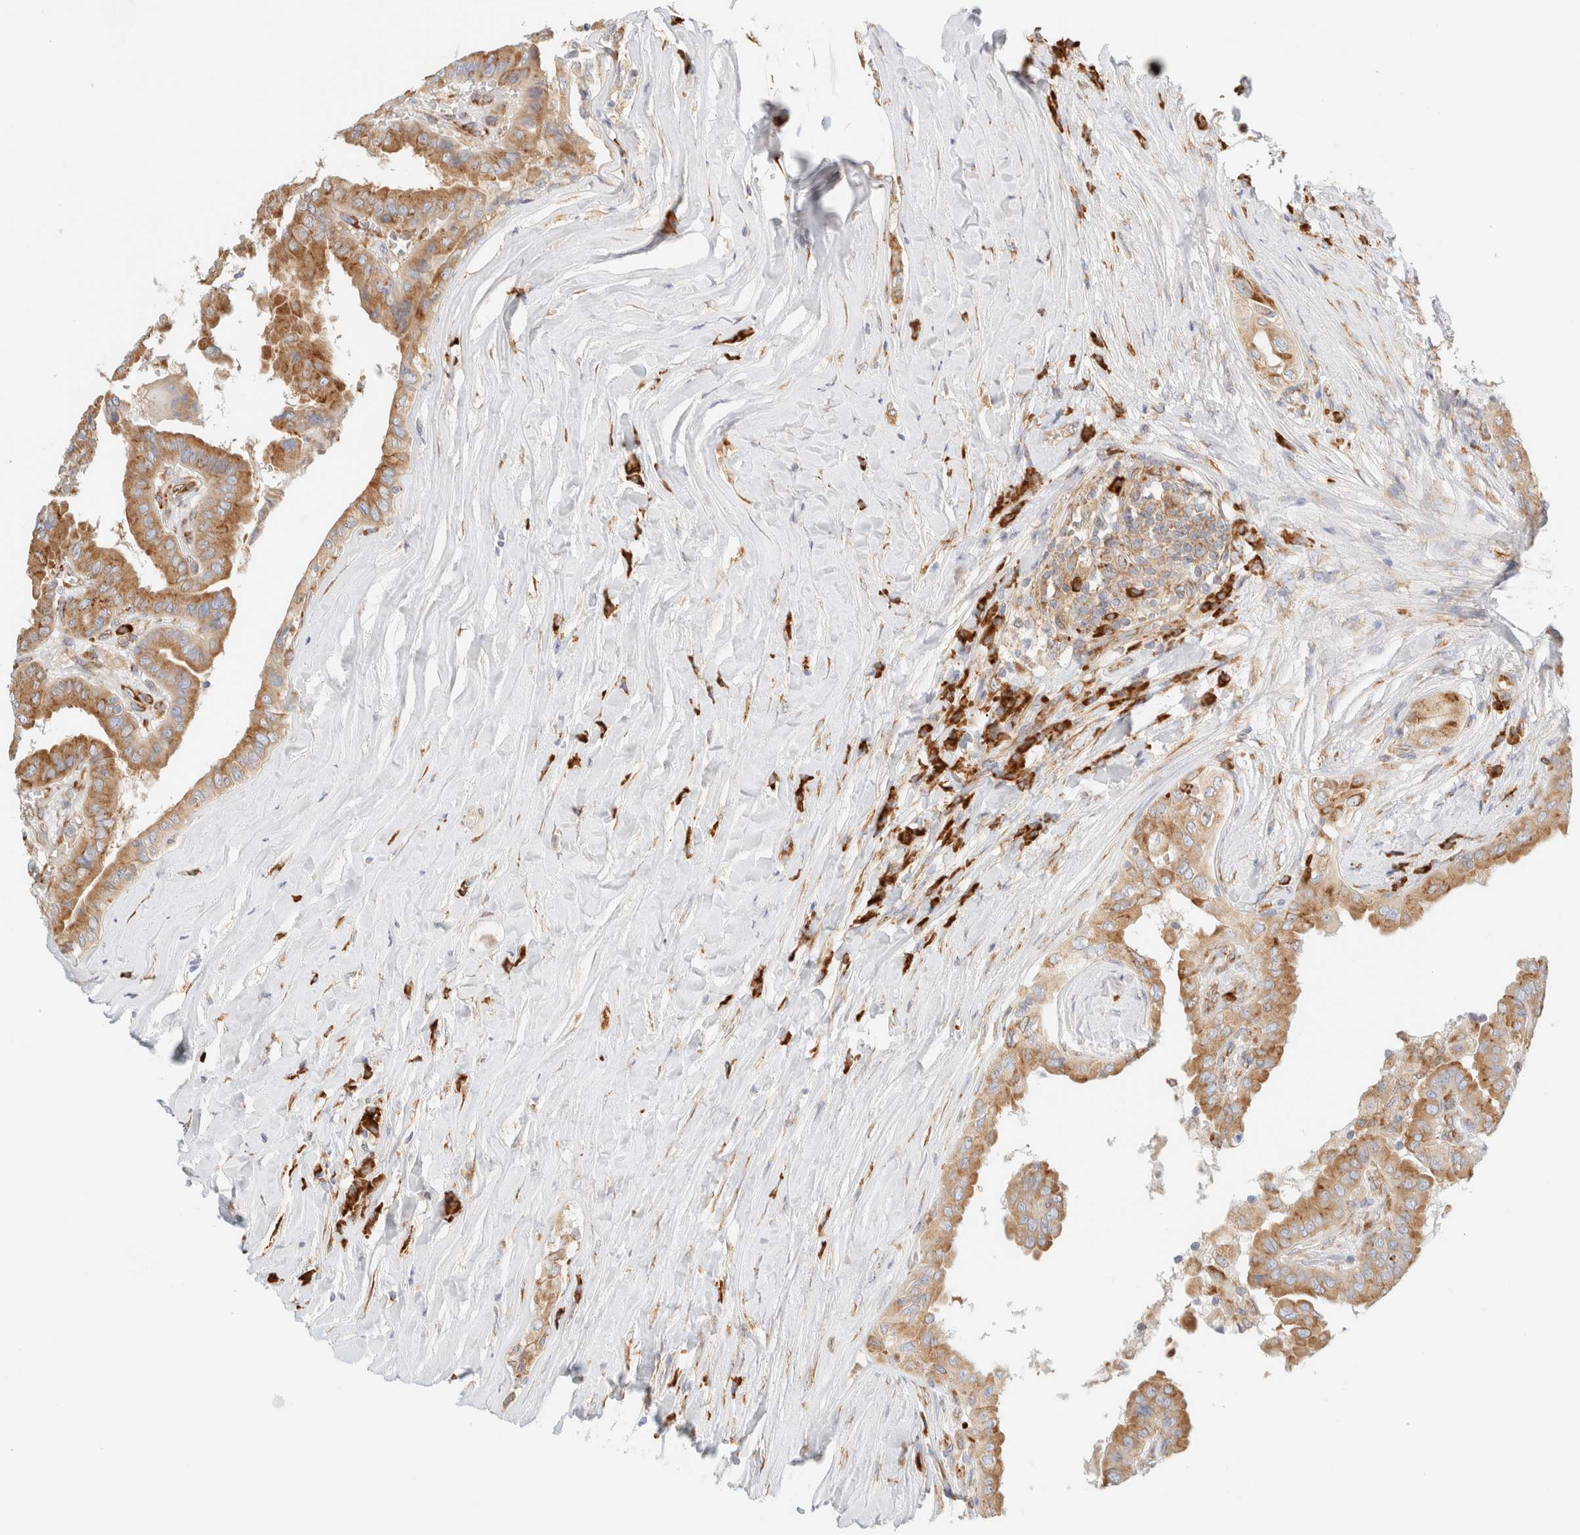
{"staining": {"intensity": "moderate", "quantity": ">75%", "location": "cytoplasmic/membranous"}, "tissue": "thyroid cancer", "cell_type": "Tumor cells", "image_type": "cancer", "snomed": [{"axis": "morphology", "description": "Papillary adenocarcinoma, NOS"}, {"axis": "topography", "description": "Thyroid gland"}], "caption": "Protein staining by immunohistochemistry exhibits moderate cytoplasmic/membranous expression in approximately >75% of tumor cells in thyroid cancer (papillary adenocarcinoma). (brown staining indicates protein expression, while blue staining denotes nuclei).", "gene": "ZC2HC1A", "patient": {"sex": "male", "age": 33}}